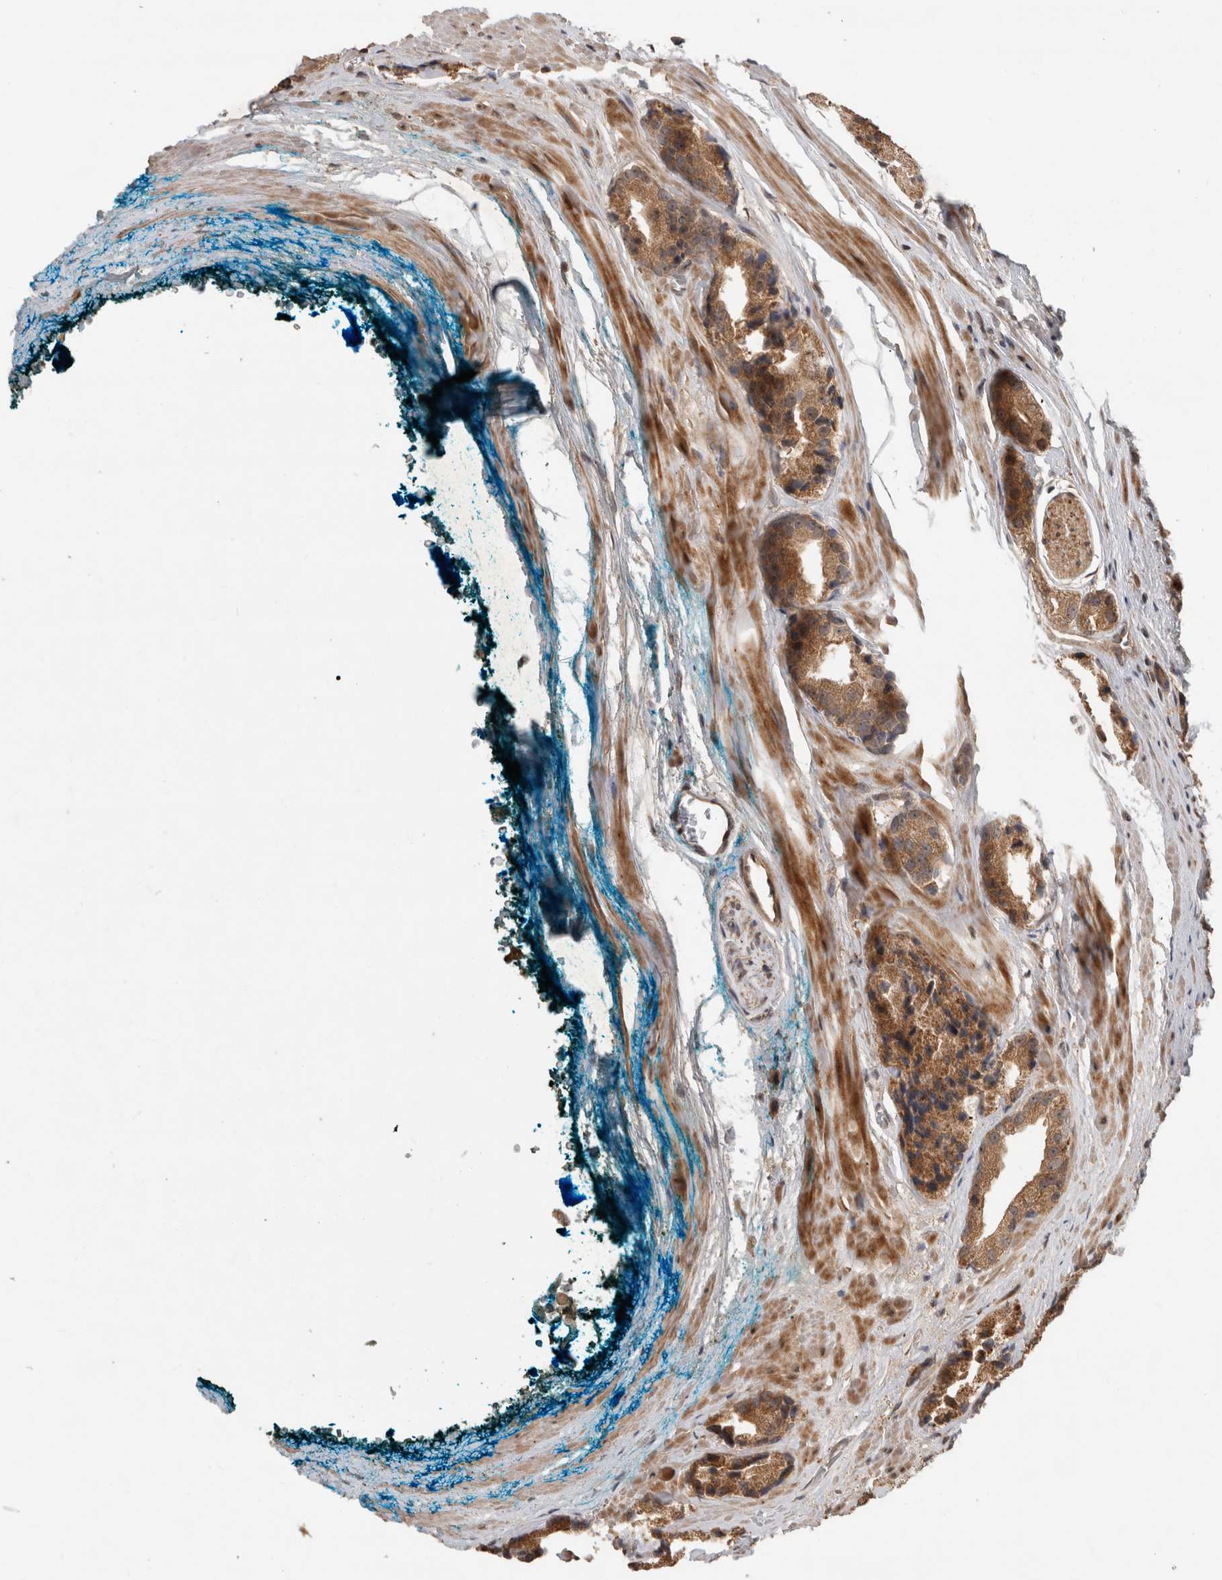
{"staining": {"intensity": "moderate", "quantity": ">75%", "location": "cytoplasmic/membranous"}, "tissue": "prostate cancer", "cell_type": "Tumor cells", "image_type": "cancer", "snomed": [{"axis": "morphology", "description": "Adenocarcinoma, High grade"}, {"axis": "topography", "description": "Prostate"}], "caption": "Adenocarcinoma (high-grade) (prostate) stained for a protein (brown) demonstrates moderate cytoplasmic/membranous positive positivity in approximately >75% of tumor cells.", "gene": "PITPNC1", "patient": {"sex": "male", "age": 63}}